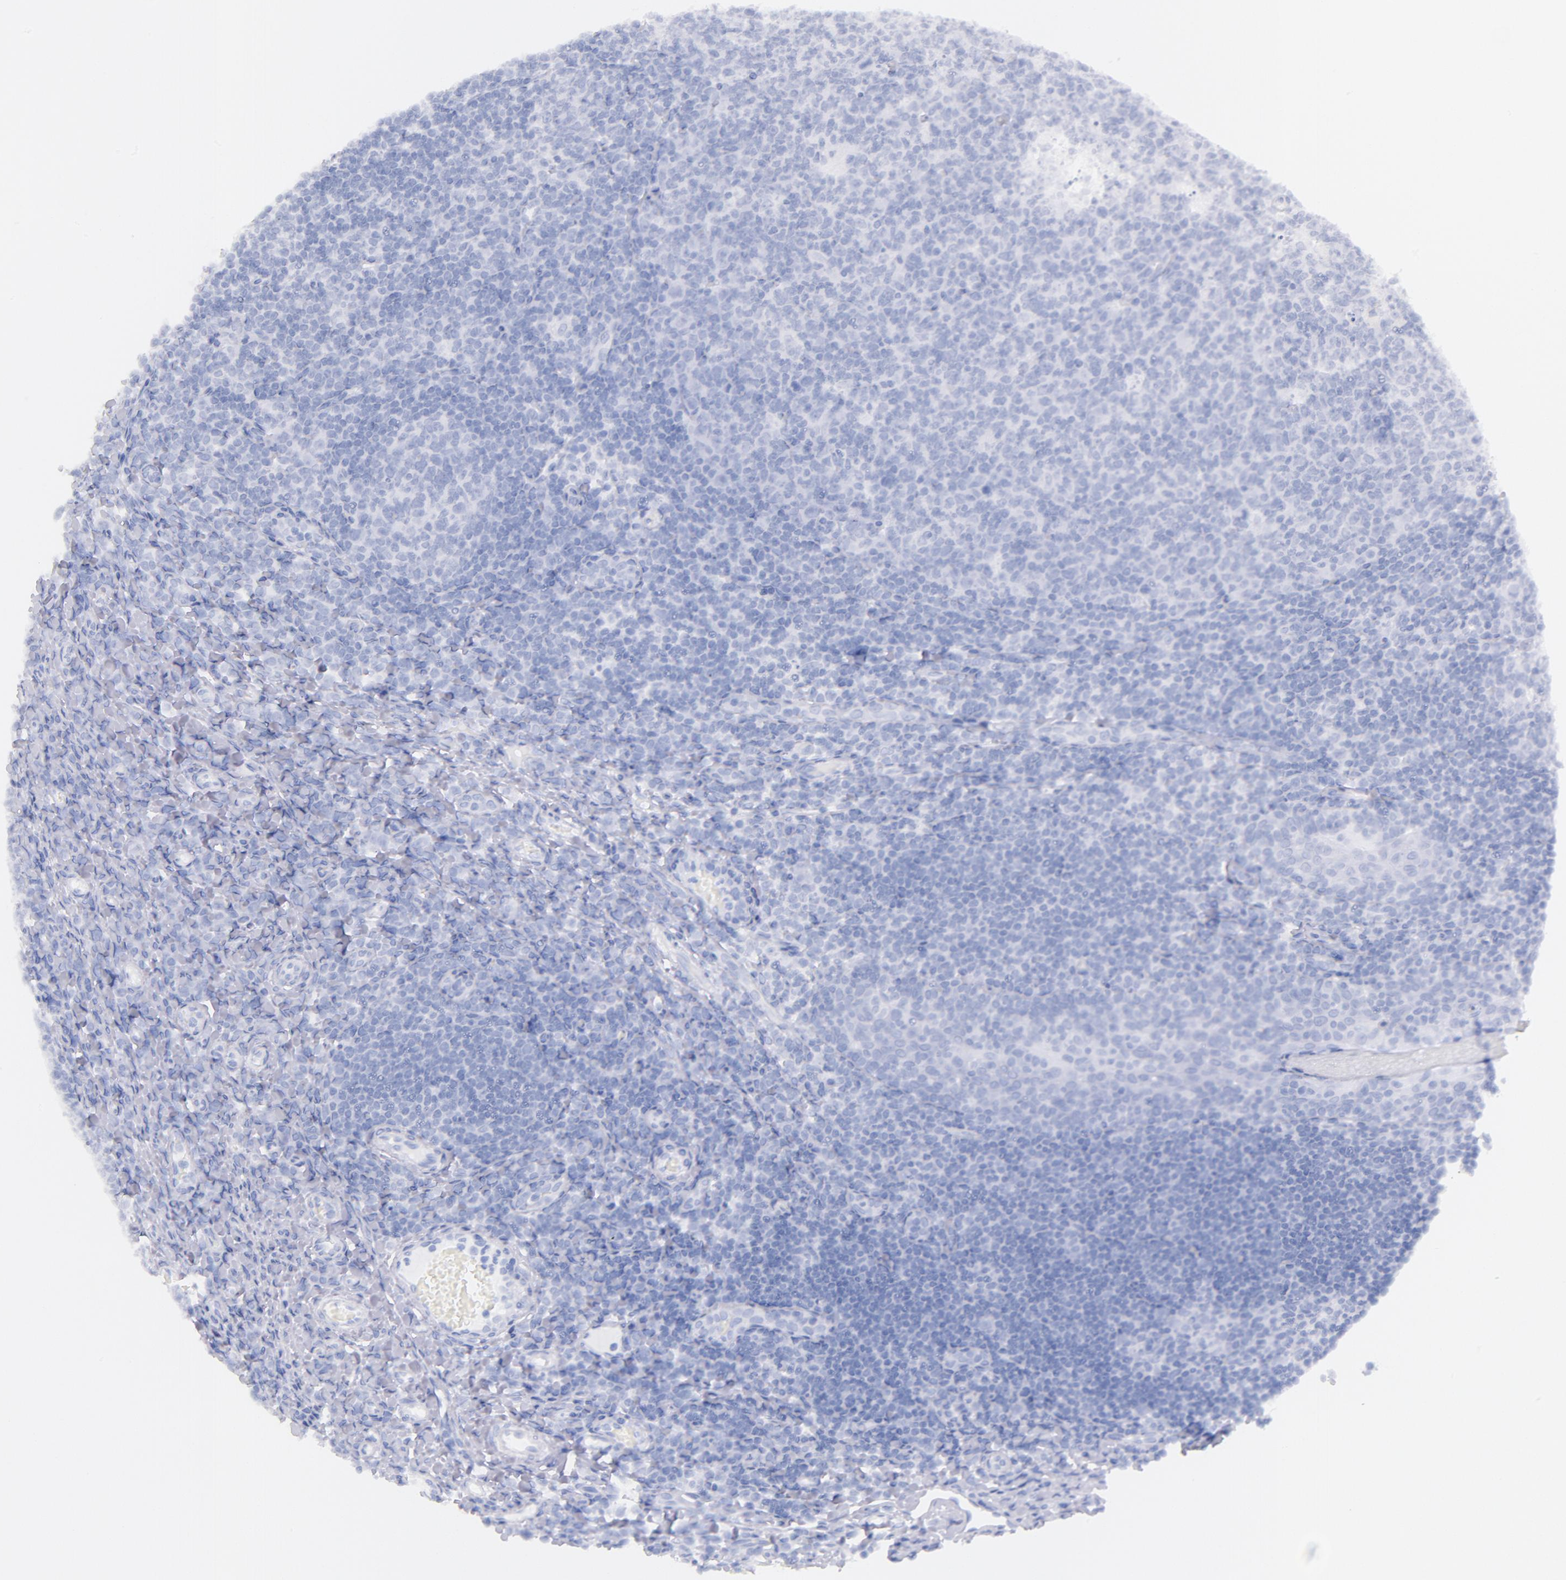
{"staining": {"intensity": "negative", "quantity": "none", "location": "none"}, "tissue": "tonsil", "cell_type": "Germinal center cells", "image_type": "normal", "snomed": [{"axis": "morphology", "description": "Normal tissue, NOS"}, {"axis": "topography", "description": "Tonsil"}], "caption": "The micrograph shows no staining of germinal center cells in benign tonsil.", "gene": "CD44", "patient": {"sex": "male", "age": 6}}